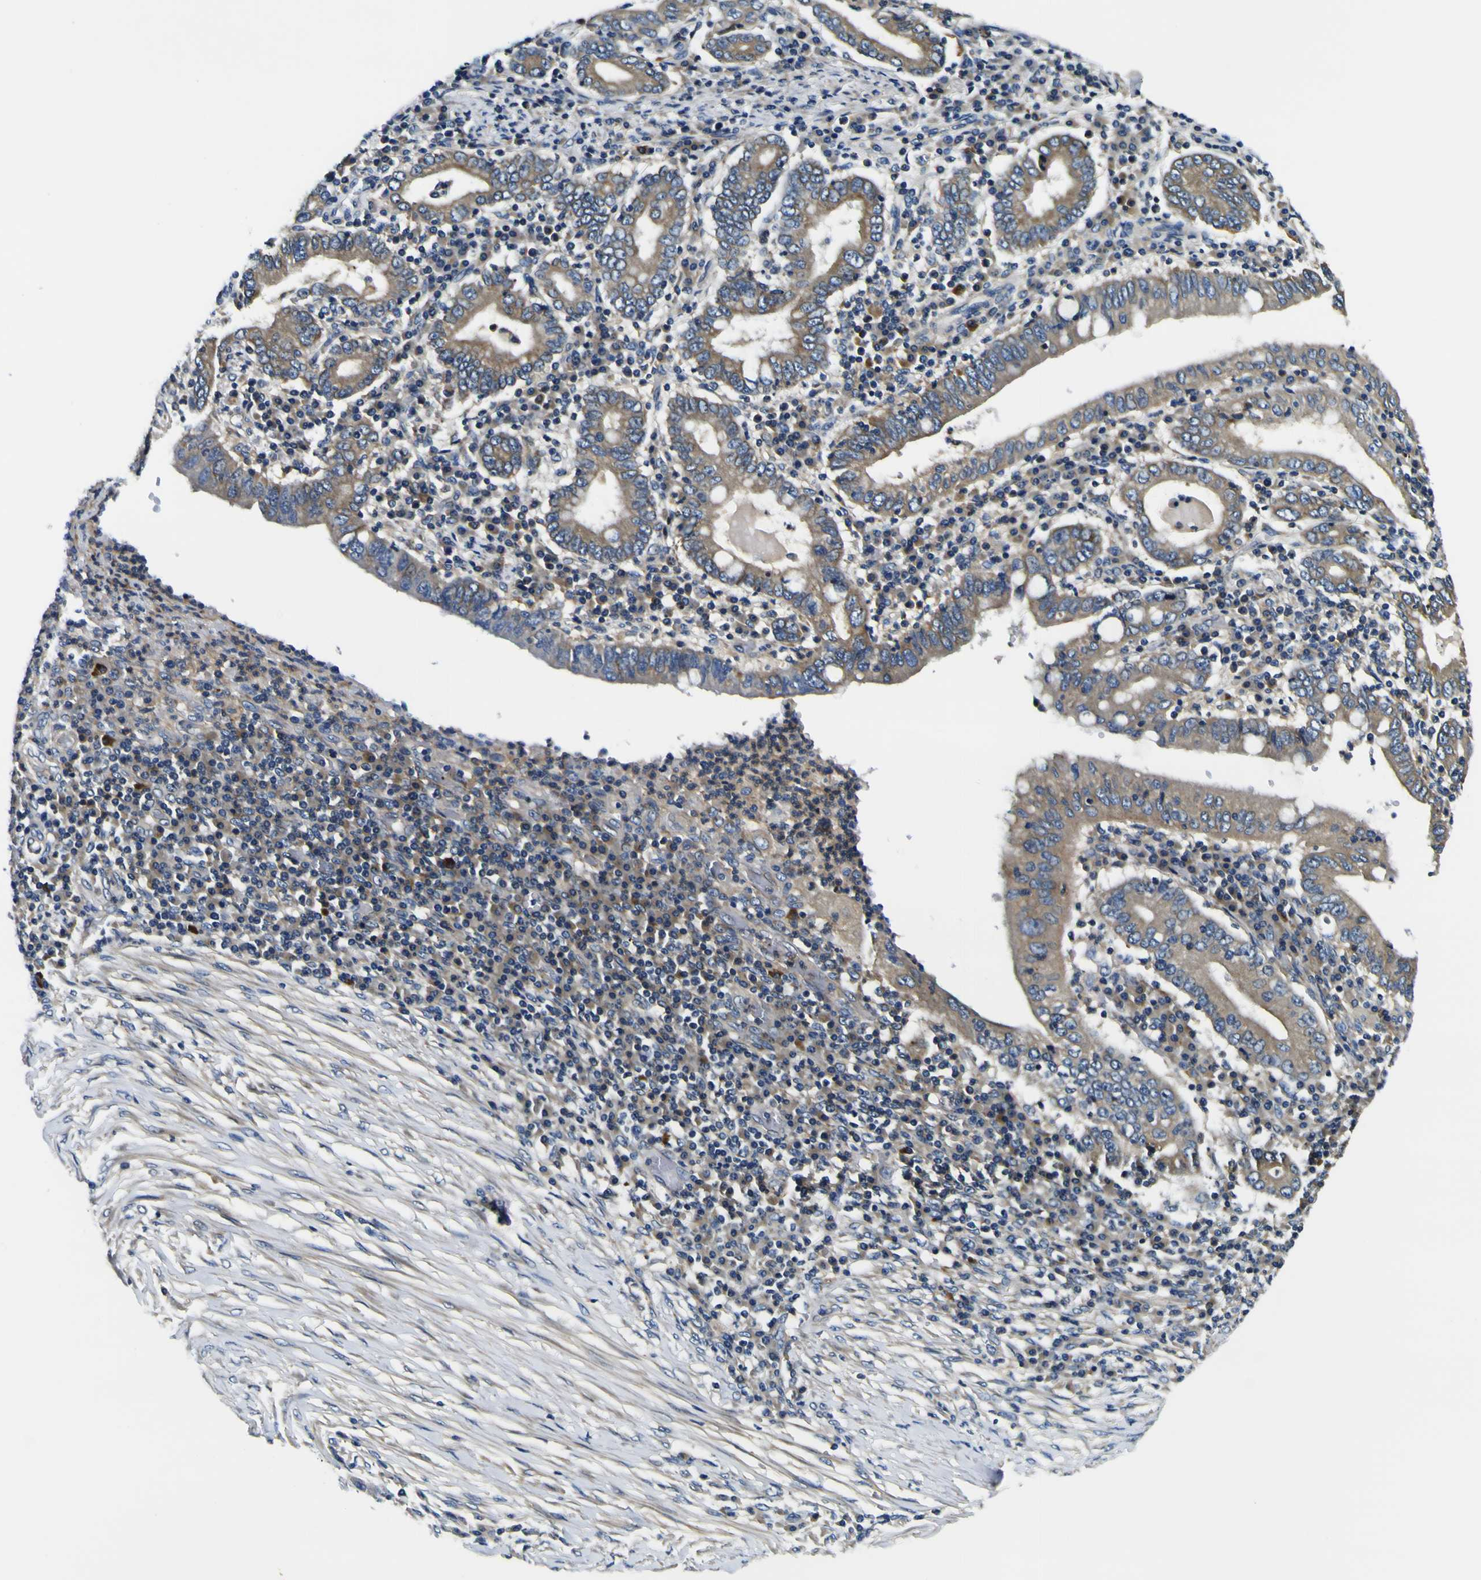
{"staining": {"intensity": "moderate", "quantity": "25%-75%", "location": "cytoplasmic/membranous"}, "tissue": "stomach cancer", "cell_type": "Tumor cells", "image_type": "cancer", "snomed": [{"axis": "morphology", "description": "Normal tissue, NOS"}, {"axis": "morphology", "description": "Adenocarcinoma, NOS"}, {"axis": "topography", "description": "Esophagus"}, {"axis": "topography", "description": "Stomach, upper"}, {"axis": "topography", "description": "Peripheral nerve tissue"}], "caption": "Protein staining shows moderate cytoplasmic/membranous expression in about 25%-75% of tumor cells in adenocarcinoma (stomach).", "gene": "CLSTN1", "patient": {"sex": "male", "age": 62}}